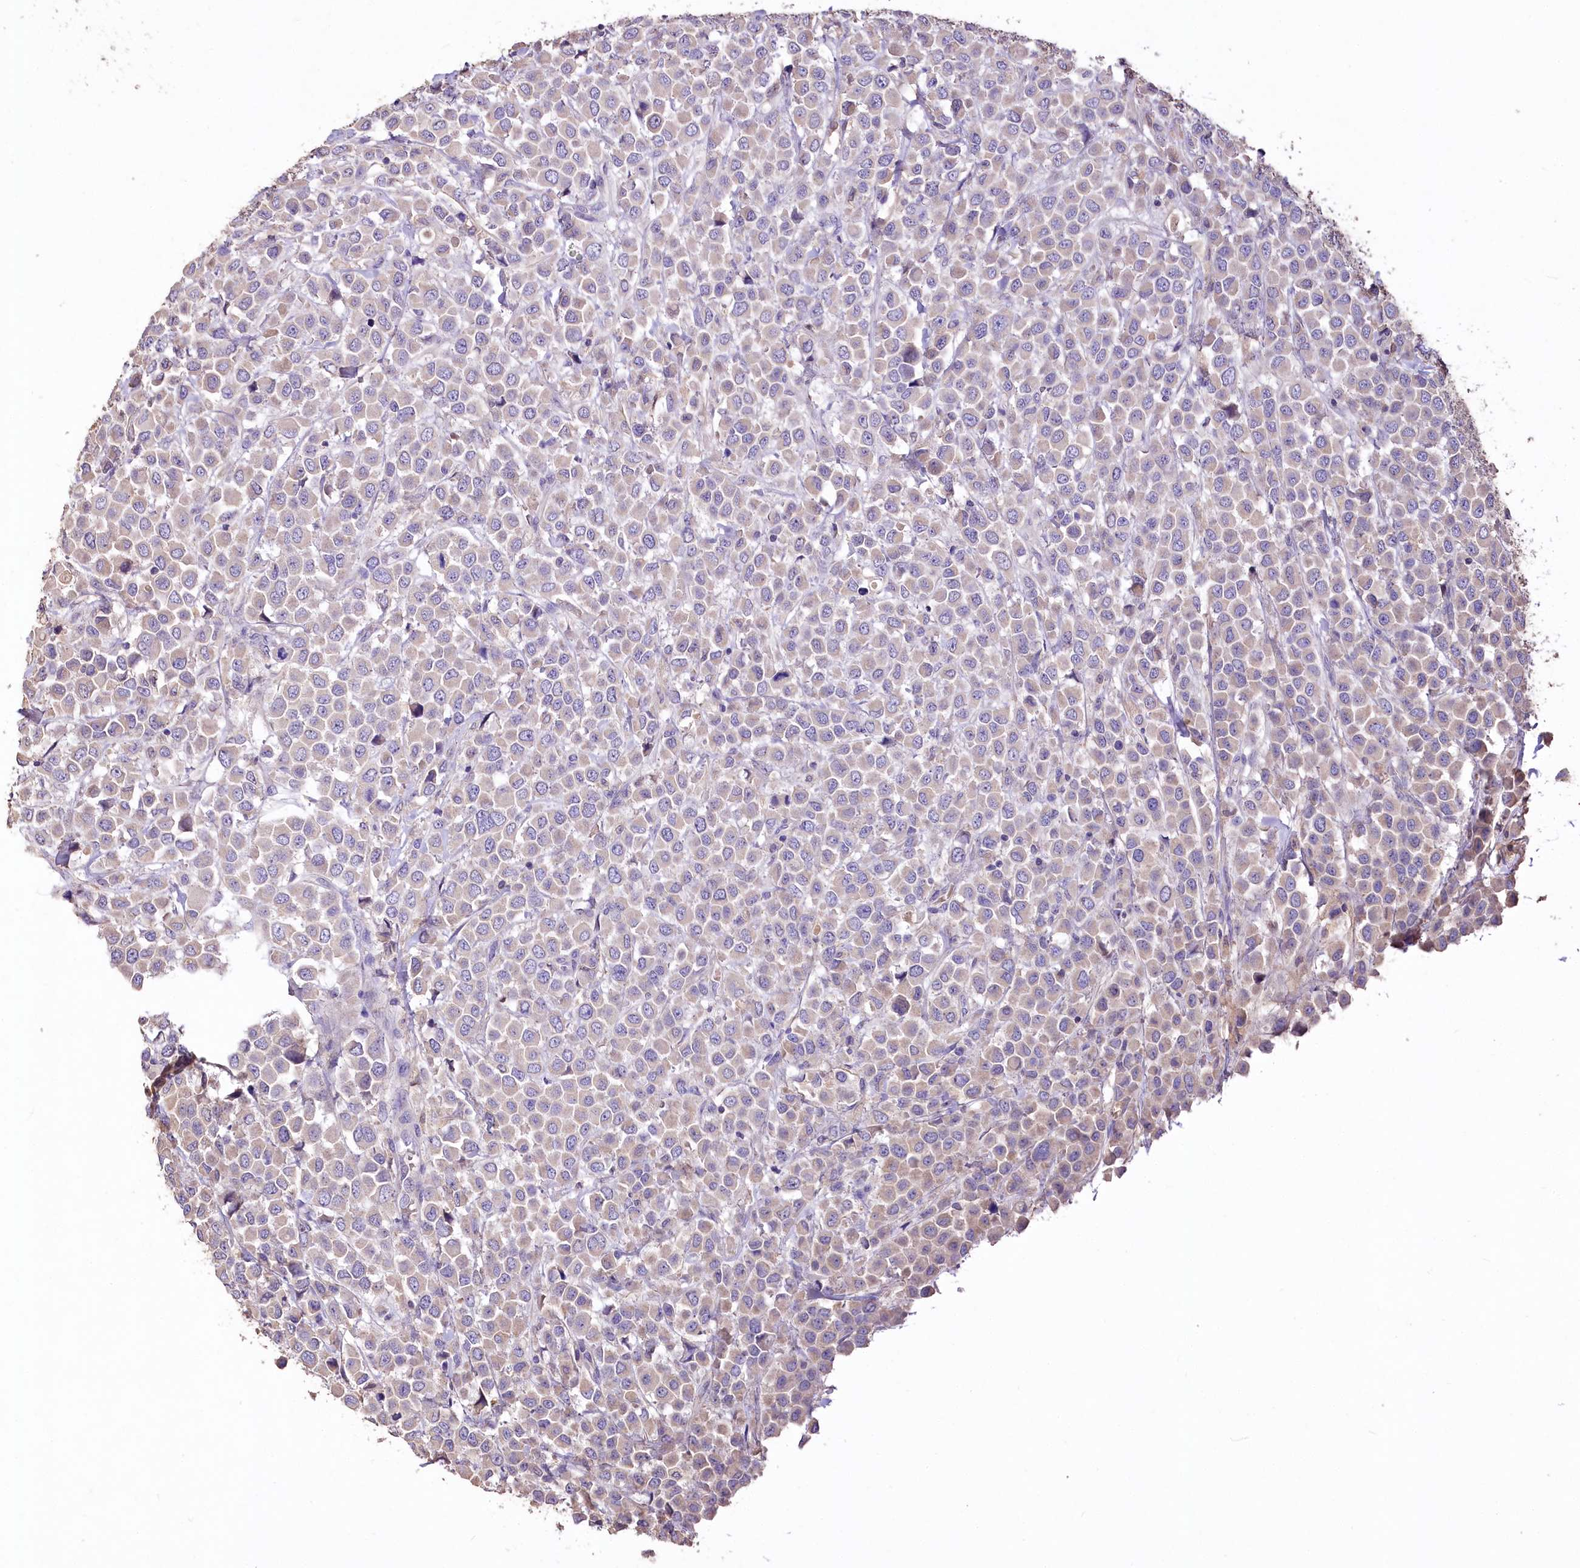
{"staining": {"intensity": "weak", "quantity": "25%-75%", "location": "cytoplasmic/membranous"}, "tissue": "breast cancer", "cell_type": "Tumor cells", "image_type": "cancer", "snomed": [{"axis": "morphology", "description": "Duct carcinoma"}, {"axis": "topography", "description": "Breast"}], "caption": "A high-resolution micrograph shows IHC staining of breast invasive ductal carcinoma, which displays weak cytoplasmic/membranous staining in approximately 25%-75% of tumor cells.", "gene": "PCYOX1L", "patient": {"sex": "female", "age": 61}}